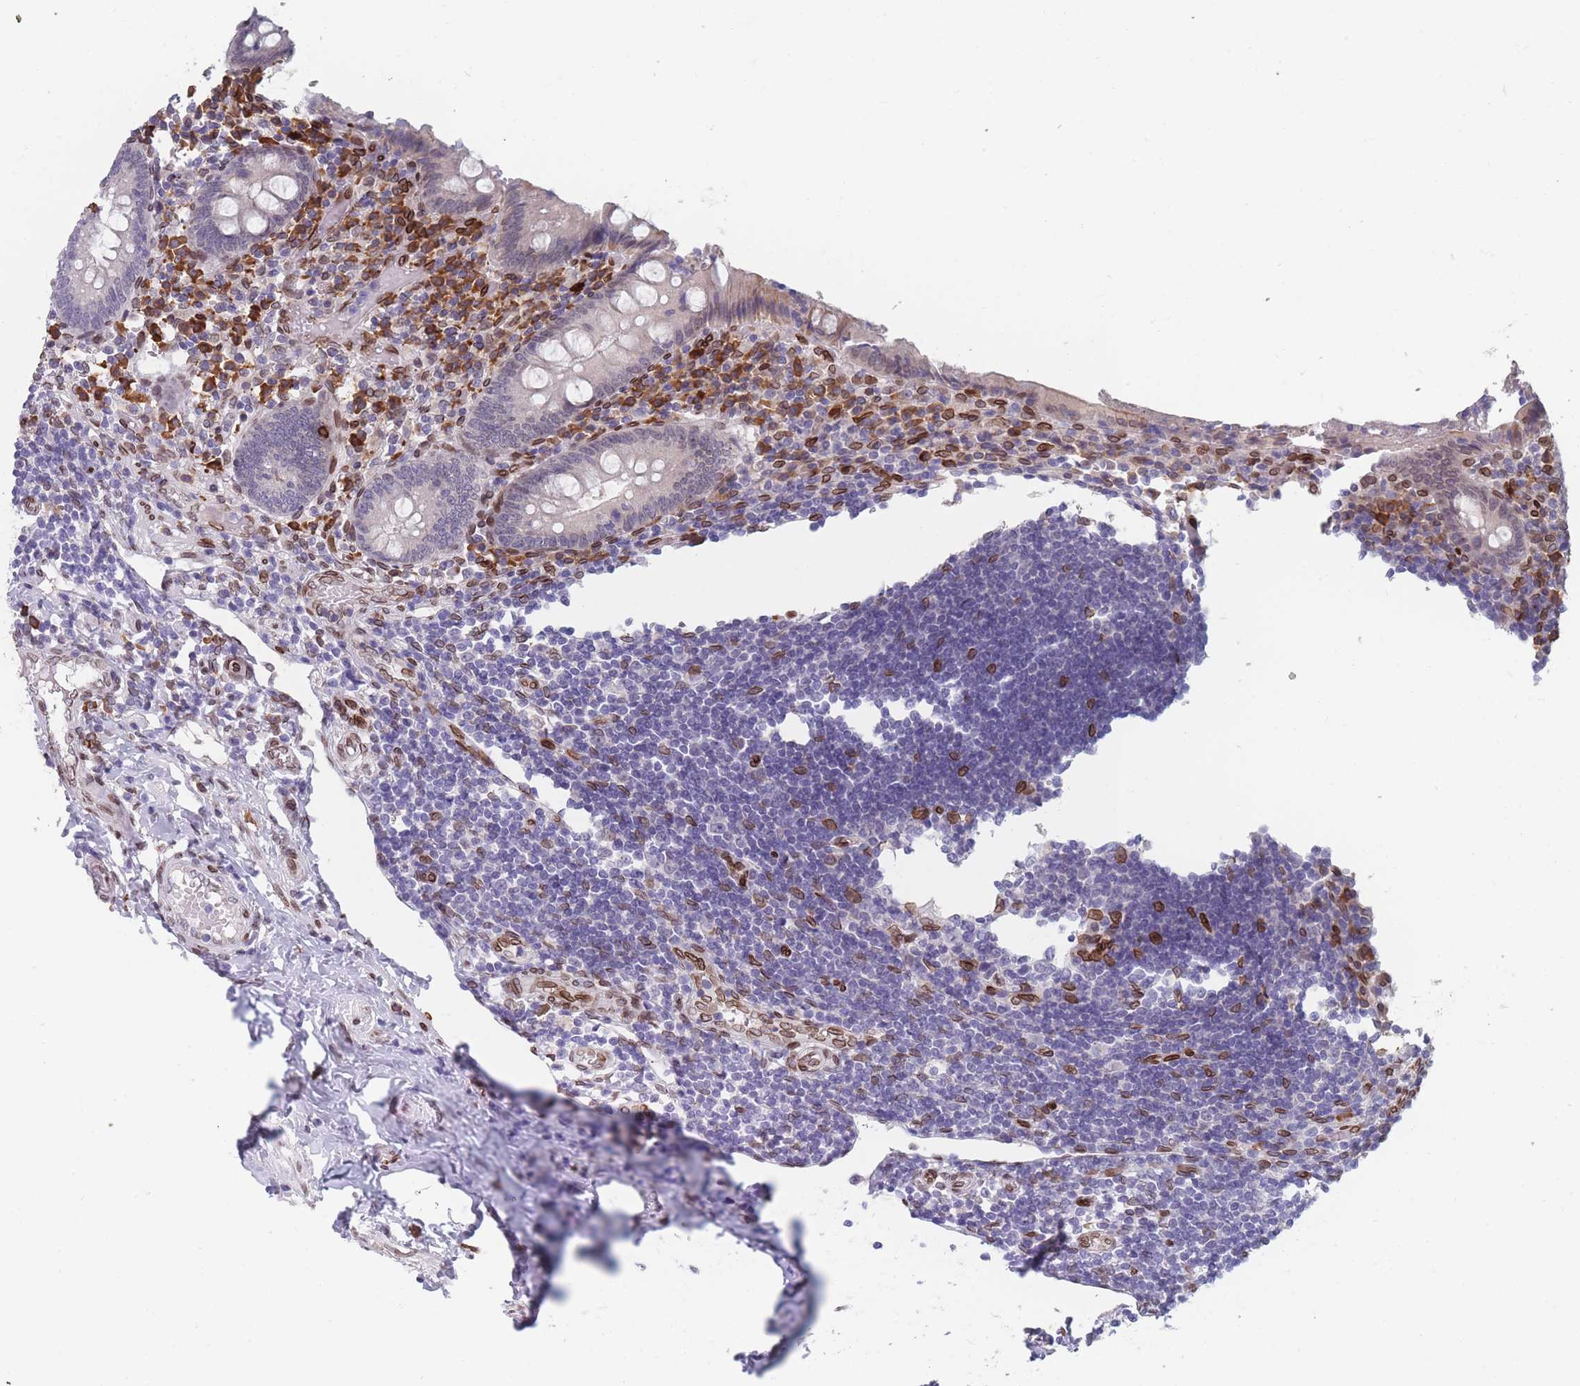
{"staining": {"intensity": "negative", "quantity": "none", "location": "none"}, "tissue": "appendix", "cell_type": "Glandular cells", "image_type": "normal", "snomed": [{"axis": "morphology", "description": "Normal tissue, NOS"}, {"axis": "topography", "description": "Appendix"}], "caption": "Immunohistochemical staining of unremarkable human appendix exhibits no significant positivity in glandular cells. (DAB (3,3'-diaminobenzidine) immunohistochemistry with hematoxylin counter stain).", "gene": "ZBTB1", "patient": {"sex": "female", "age": 17}}